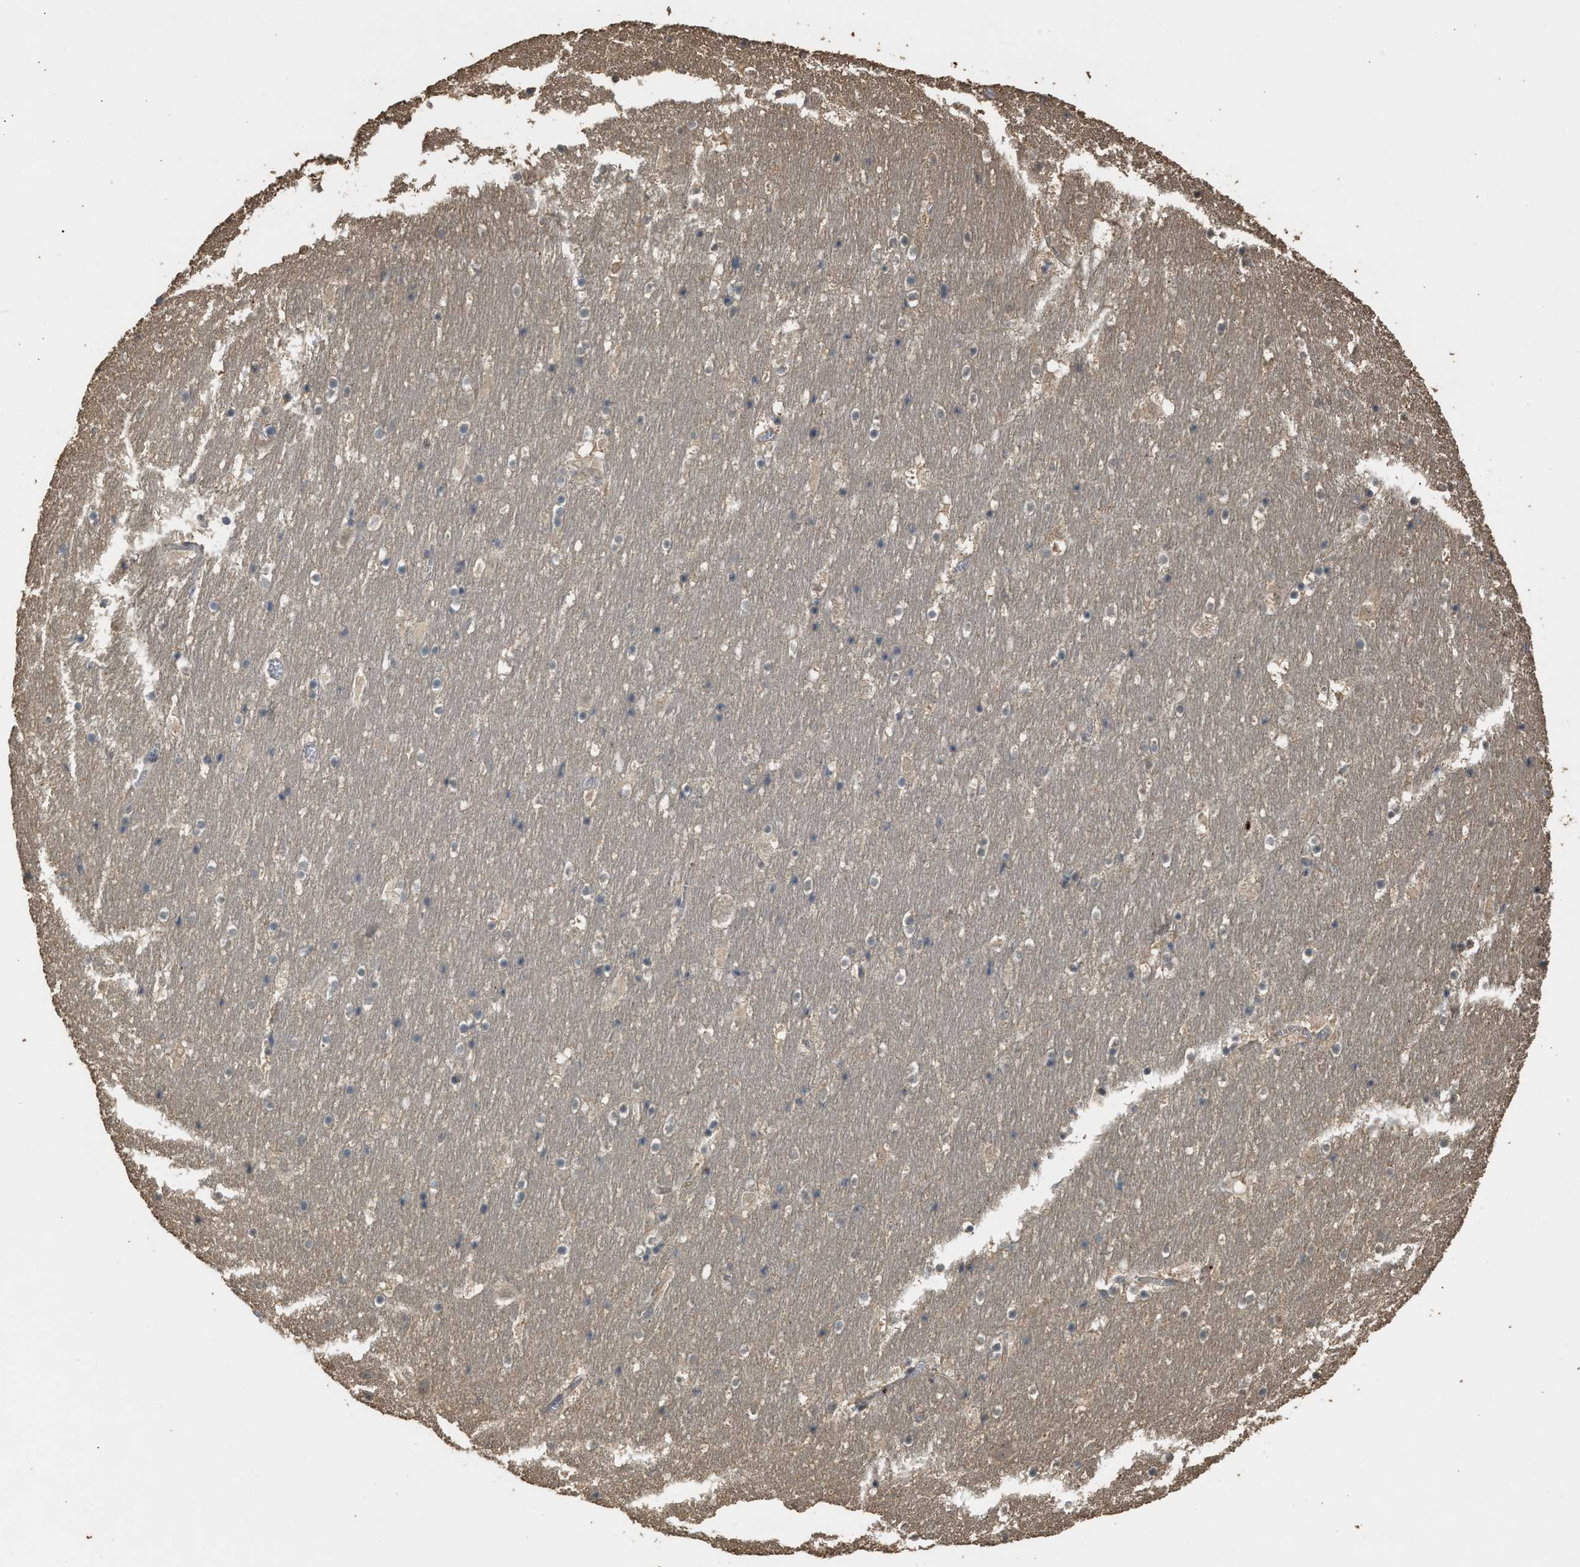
{"staining": {"intensity": "weak", "quantity": "<25%", "location": "cytoplasmic/membranous"}, "tissue": "hippocampus", "cell_type": "Glial cells", "image_type": "normal", "snomed": [{"axis": "morphology", "description": "Normal tissue, NOS"}, {"axis": "topography", "description": "Hippocampus"}], "caption": "Immunohistochemical staining of unremarkable human hippocampus shows no significant expression in glial cells. Nuclei are stained in blue.", "gene": "ARHGDIA", "patient": {"sex": "male", "age": 45}}